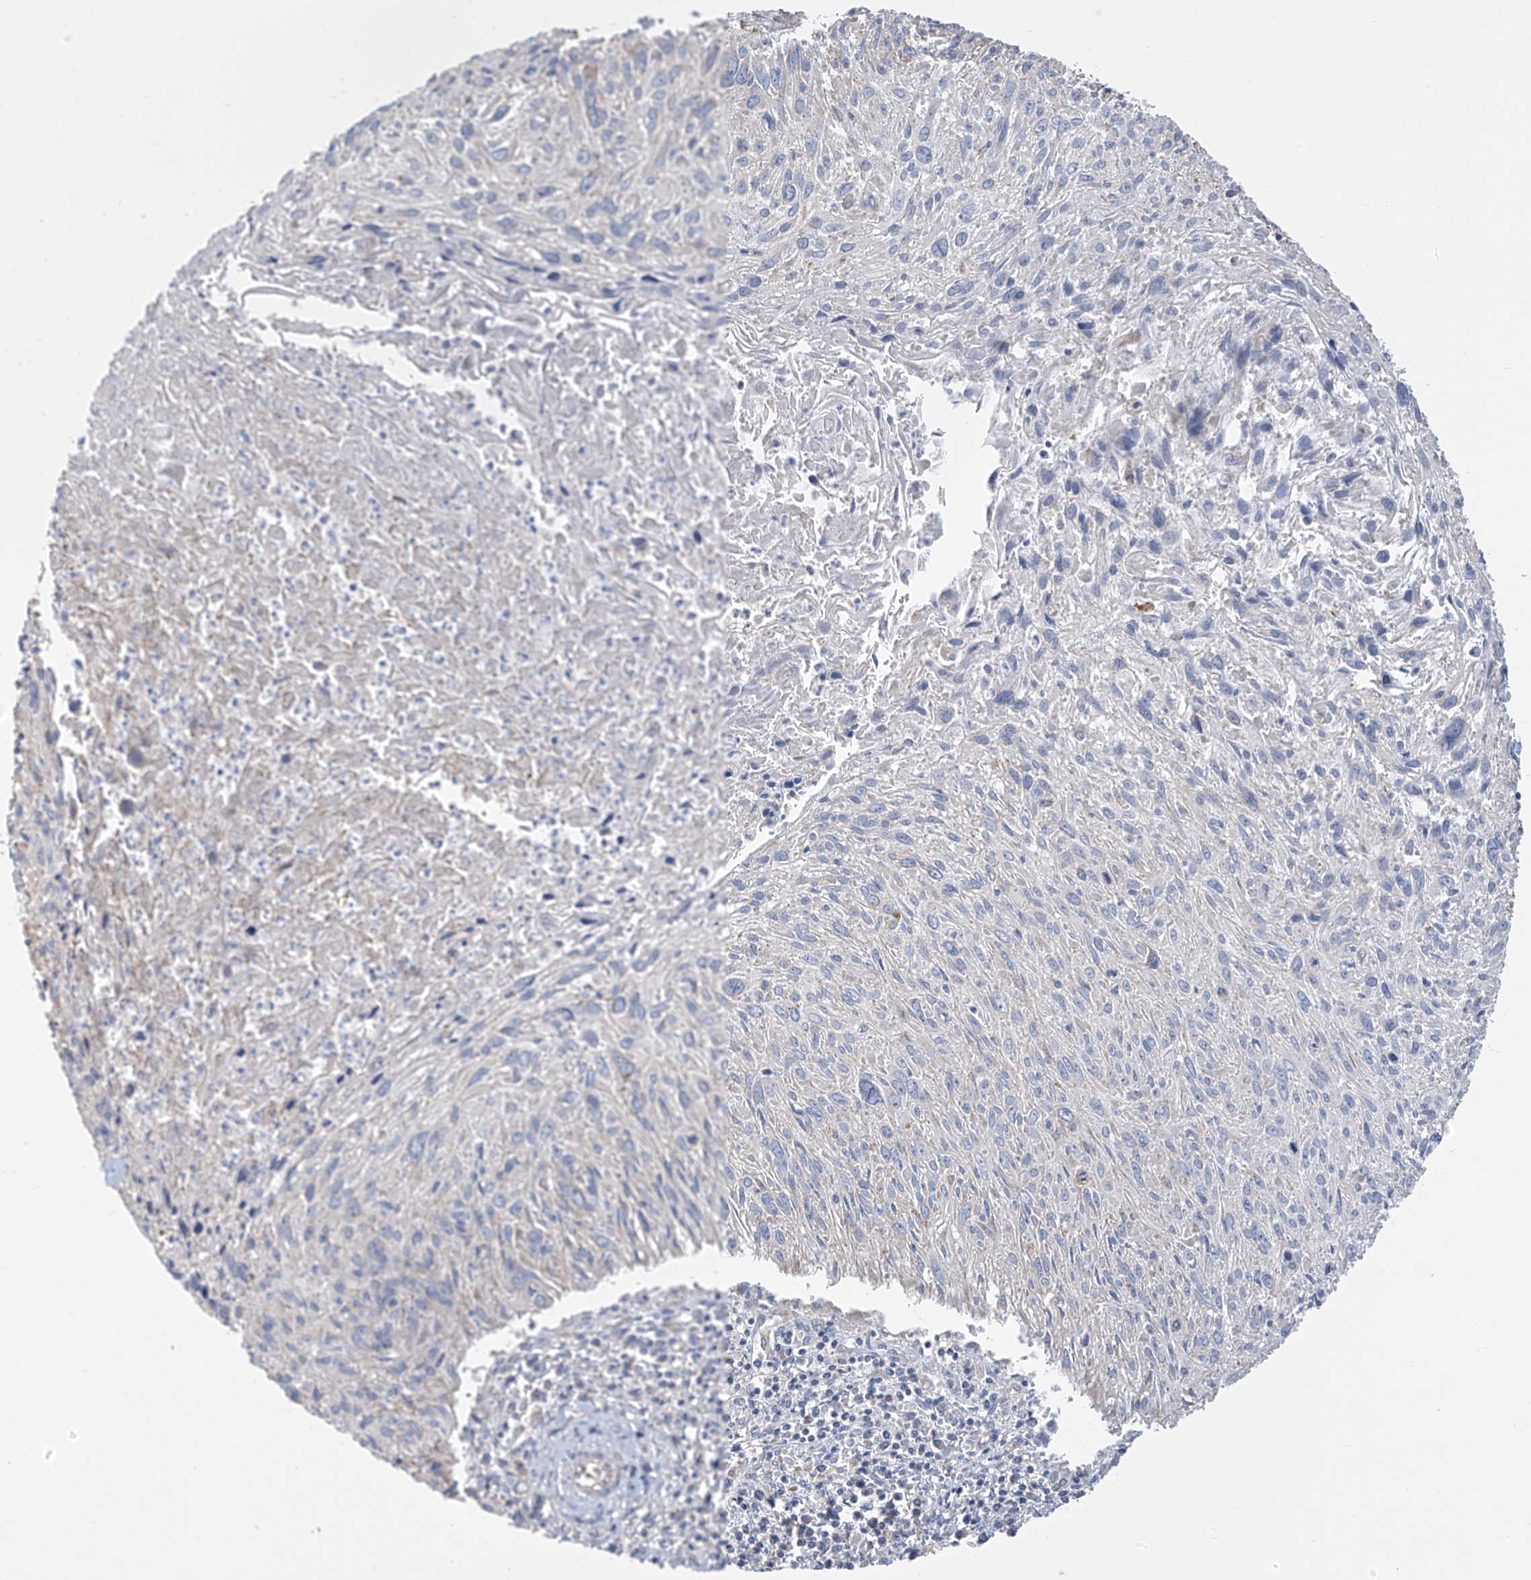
{"staining": {"intensity": "moderate", "quantity": "<25%", "location": "cytoplasmic/membranous"}, "tissue": "cervical cancer", "cell_type": "Tumor cells", "image_type": "cancer", "snomed": [{"axis": "morphology", "description": "Squamous cell carcinoma, NOS"}, {"axis": "topography", "description": "Cervix"}], "caption": "IHC of cervical squamous cell carcinoma reveals low levels of moderate cytoplasmic/membranous staining in approximately <25% of tumor cells. The staining is performed using DAB brown chromogen to label protein expression. The nuclei are counter-stained blue using hematoxylin.", "gene": "PNPT1", "patient": {"sex": "female", "age": 51}}